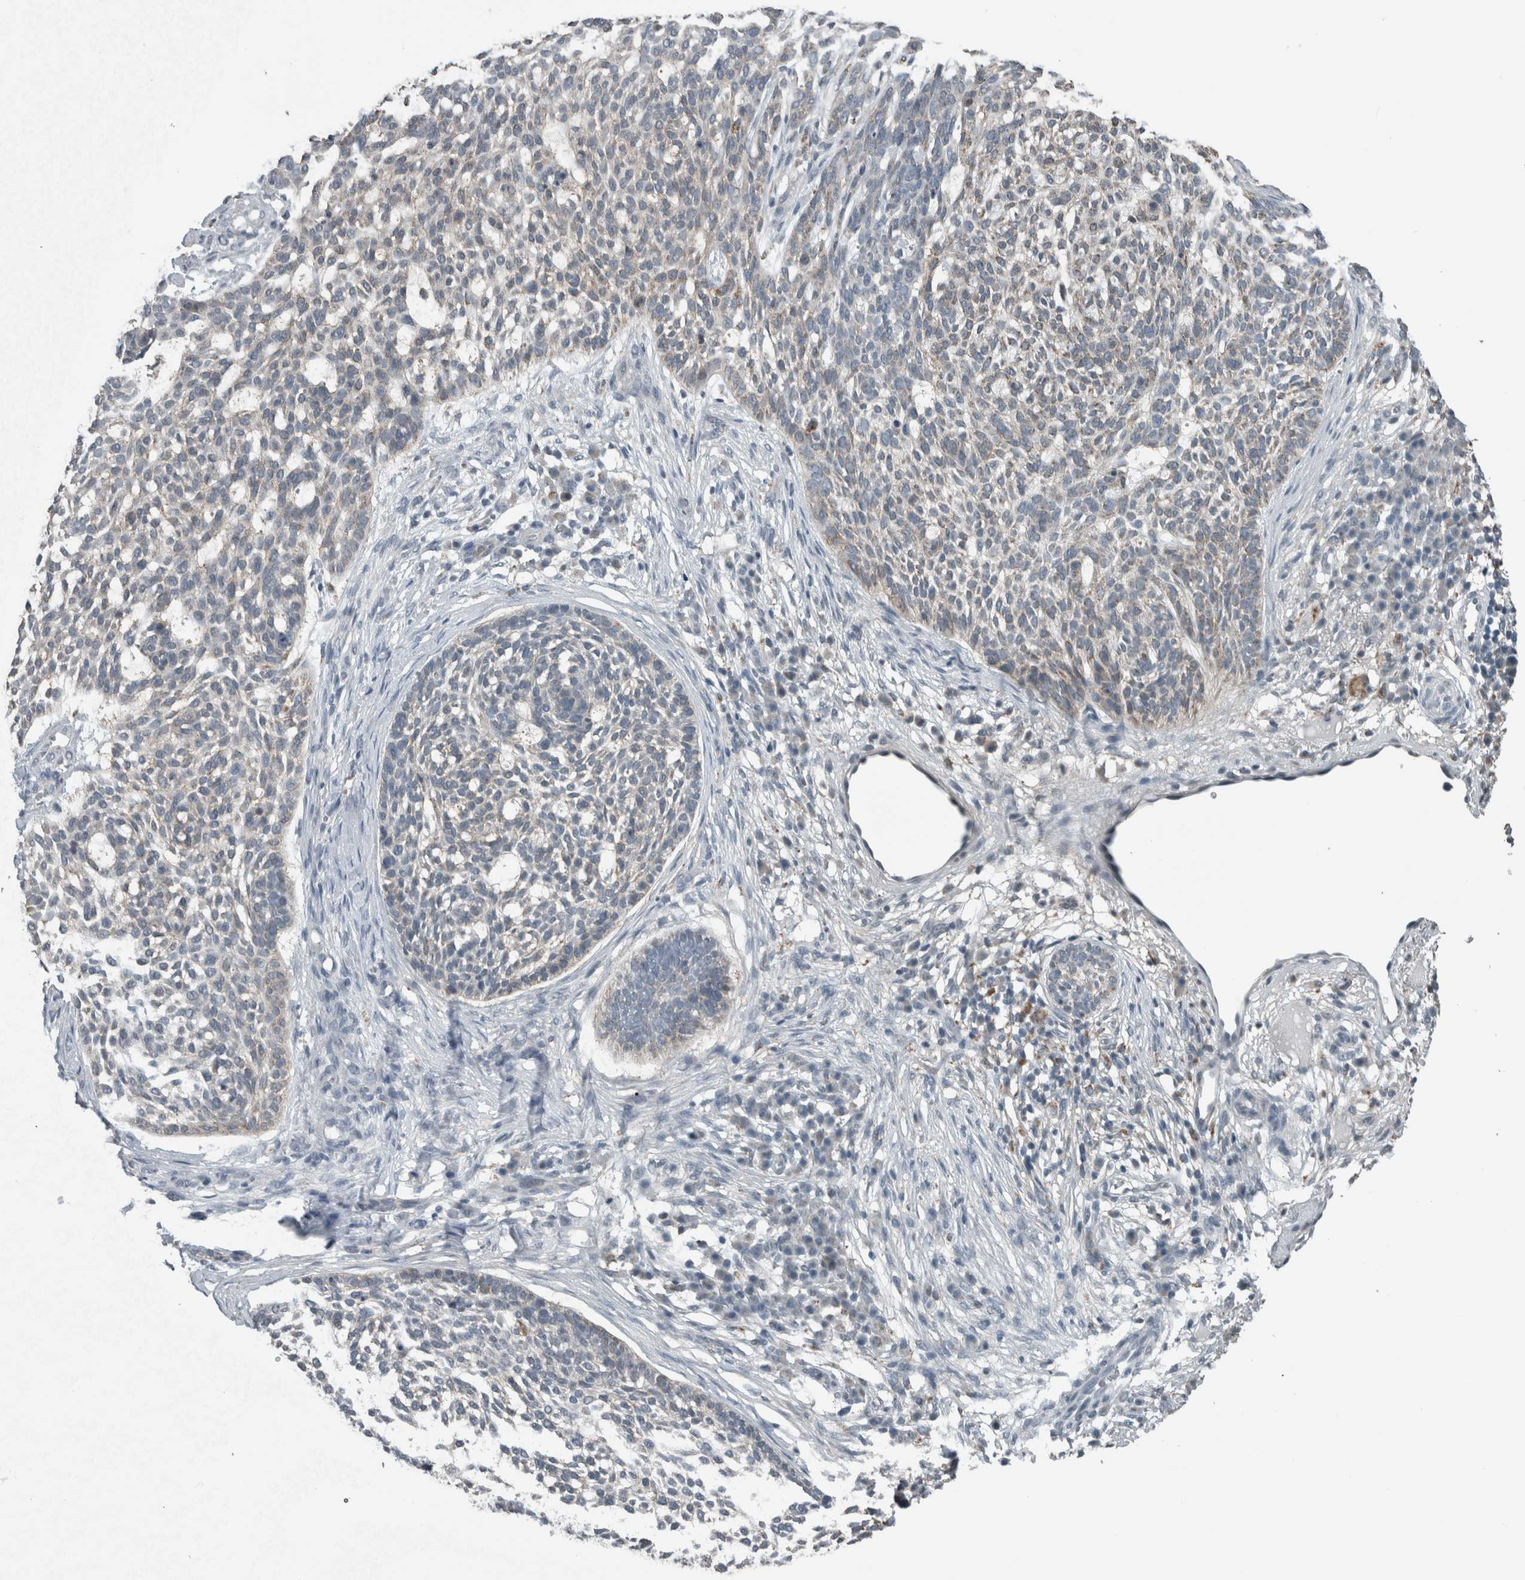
{"staining": {"intensity": "weak", "quantity": "<25%", "location": "cytoplasmic/membranous"}, "tissue": "skin cancer", "cell_type": "Tumor cells", "image_type": "cancer", "snomed": [{"axis": "morphology", "description": "Basal cell carcinoma"}, {"axis": "topography", "description": "Skin"}], "caption": "The photomicrograph demonstrates no significant expression in tumor cells of basal cell carcinoma (skin).", "gene": "ACSF2", "patient": {"sex": "female", "age": 64}}